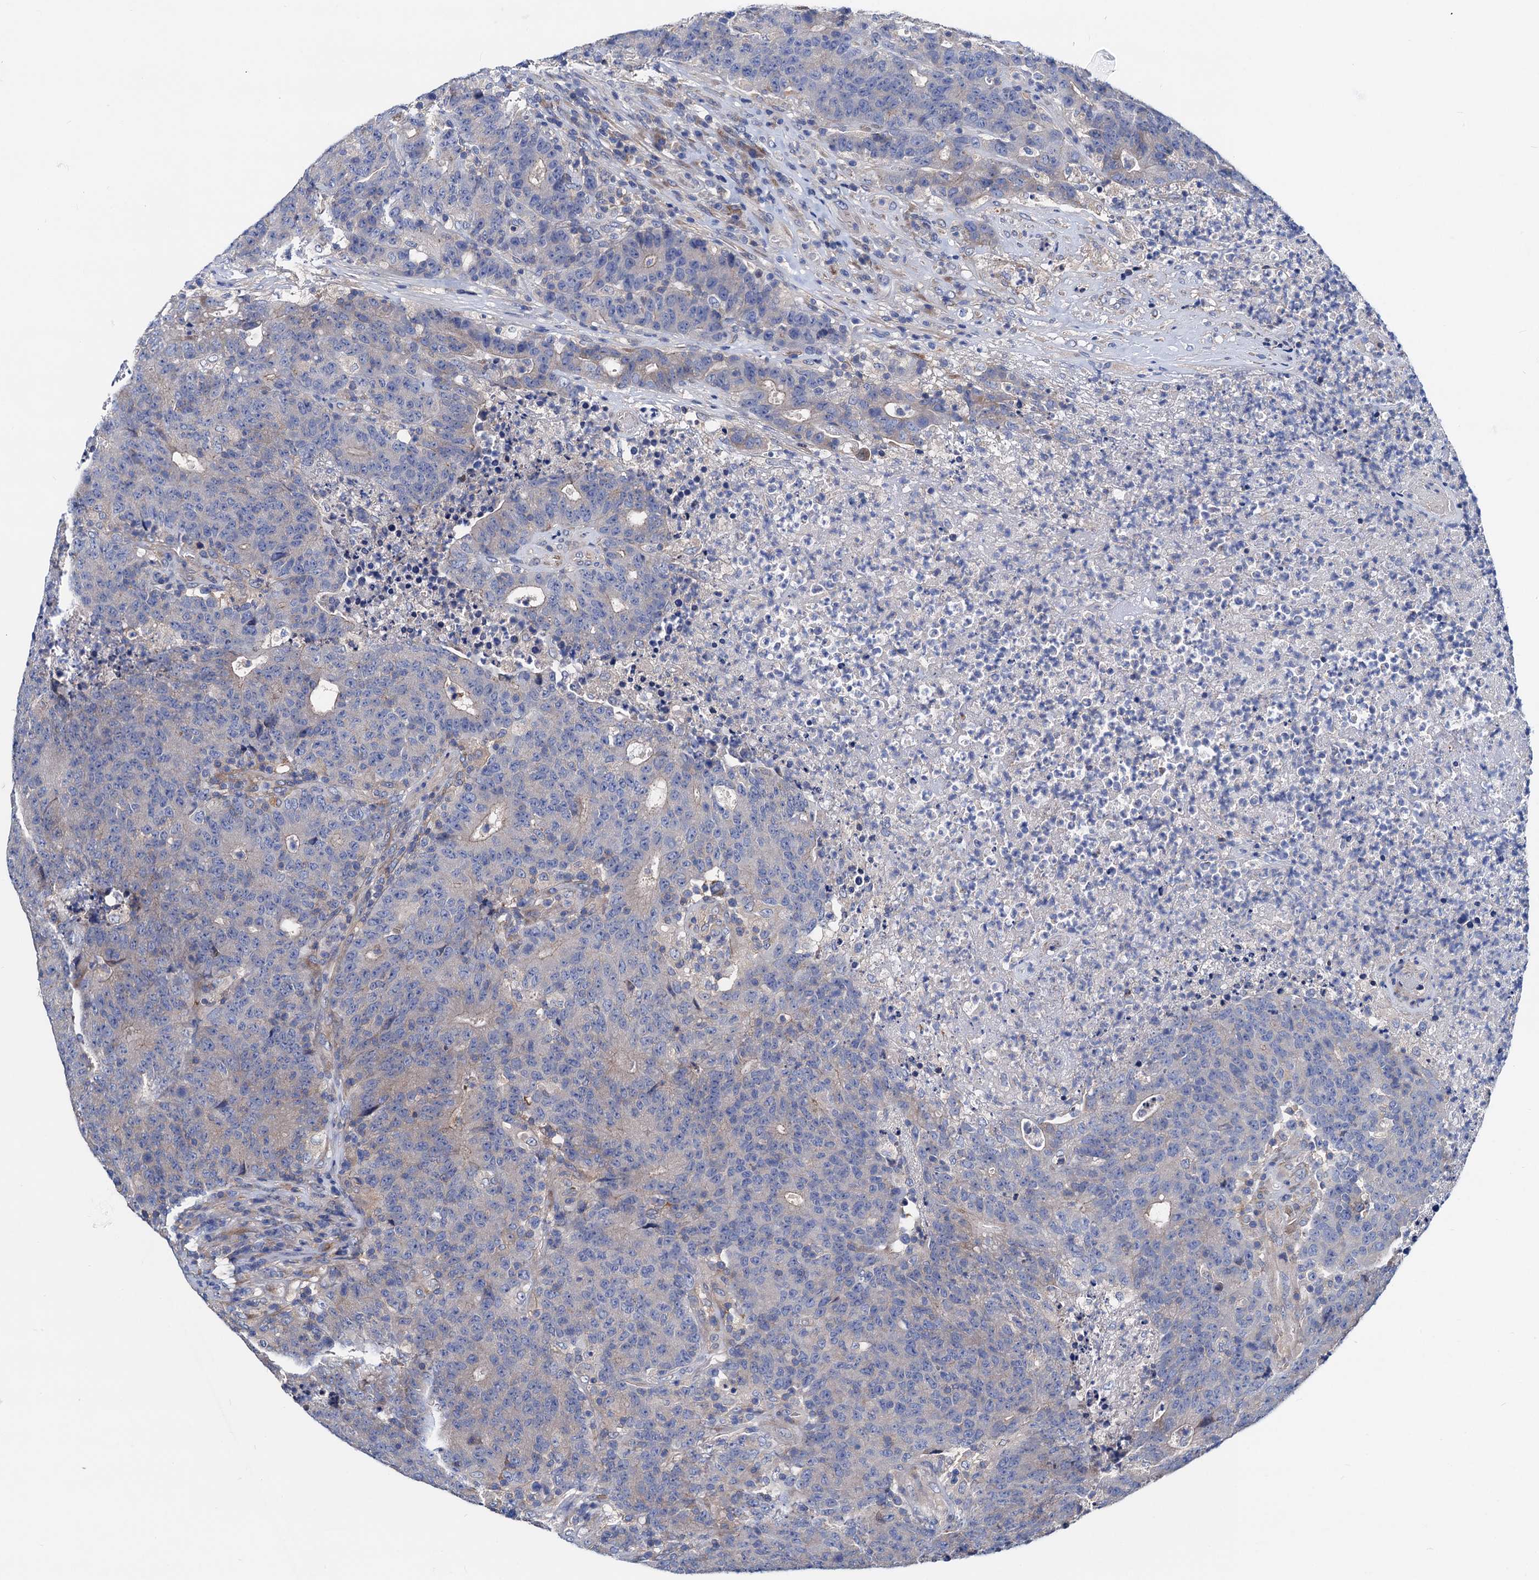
{"staining": {"intensity": "weak", "quantity": "<25%", "location": "cytoplasmic/membranous"}, "tissue": "colorectal cancer", "cell_type": "Tumor cells", "image_type": "cancer", "snomed": [{"axis": "morphology", "description": "Adenocarcinoma, NOS"}, {"axis": "topography", "description": "Colon"}], "caption": "IHC of human colorectal adenocarcinoma displays no staining in tumor cells.", "gene": "GCOM1", "patient": {"sex": "female", "age": 75}}